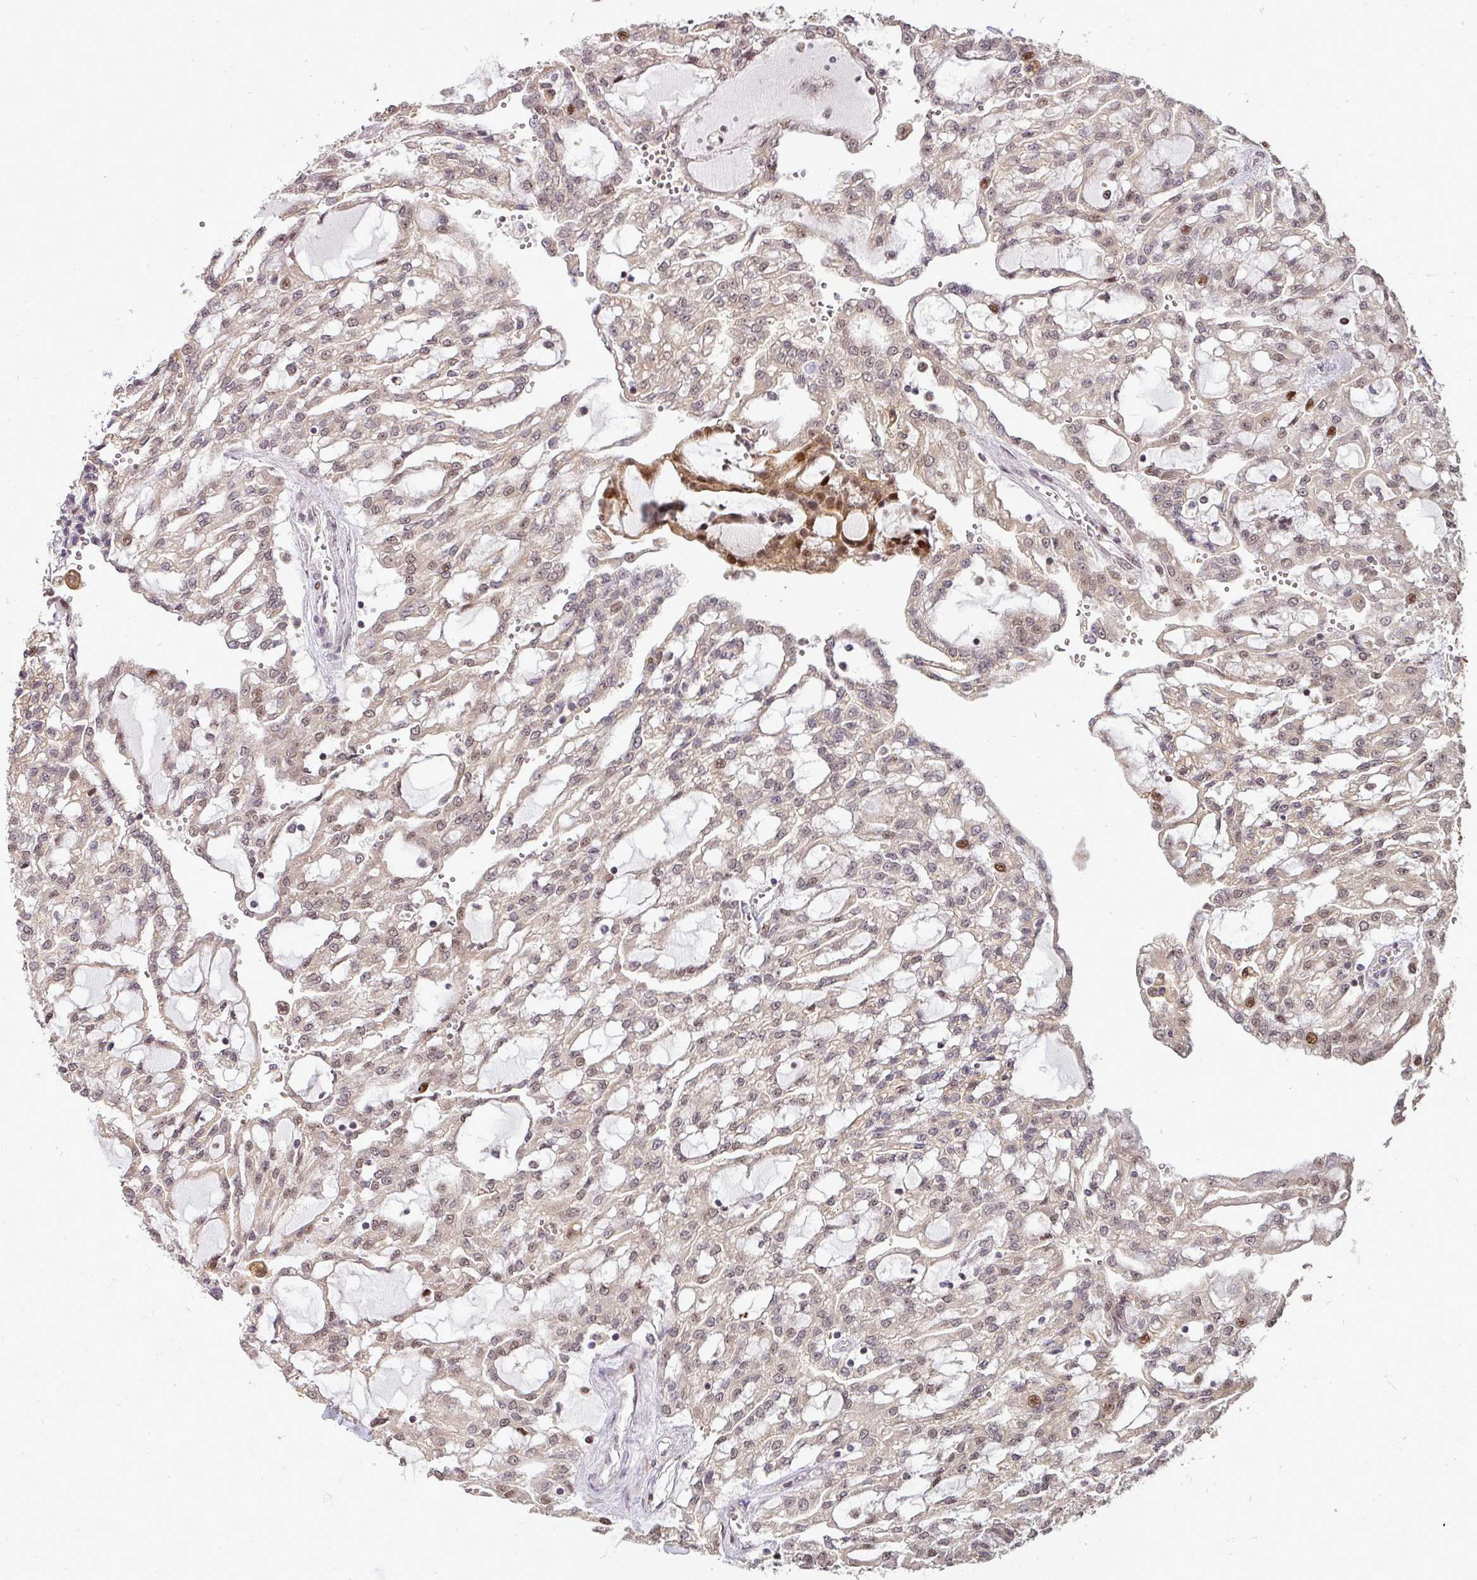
{"staining": {"intensity": "moderate", "quantity": "<25%", "location": "cytoplasmic/membranous,nuclear"}, "tissue": "renal cancer", "cell_type": "Tumor cells", "image_type": "cancer", "snomed": [{"axis": "morphology", "description": "Adenocarcinoma, NOS"}, {"axis": "topography", "description": "Kidney"}], "caption": "A high-resolution histopathology image shows immunohistochemistry staining of renal cancer (adenocarcinoma), which shows moderate cytoplasmic/membranous and nuclear positivity in about <25% of tumor cells.", "gene": "PATZ1", "patient": {"sex": "male", "age": 63}}